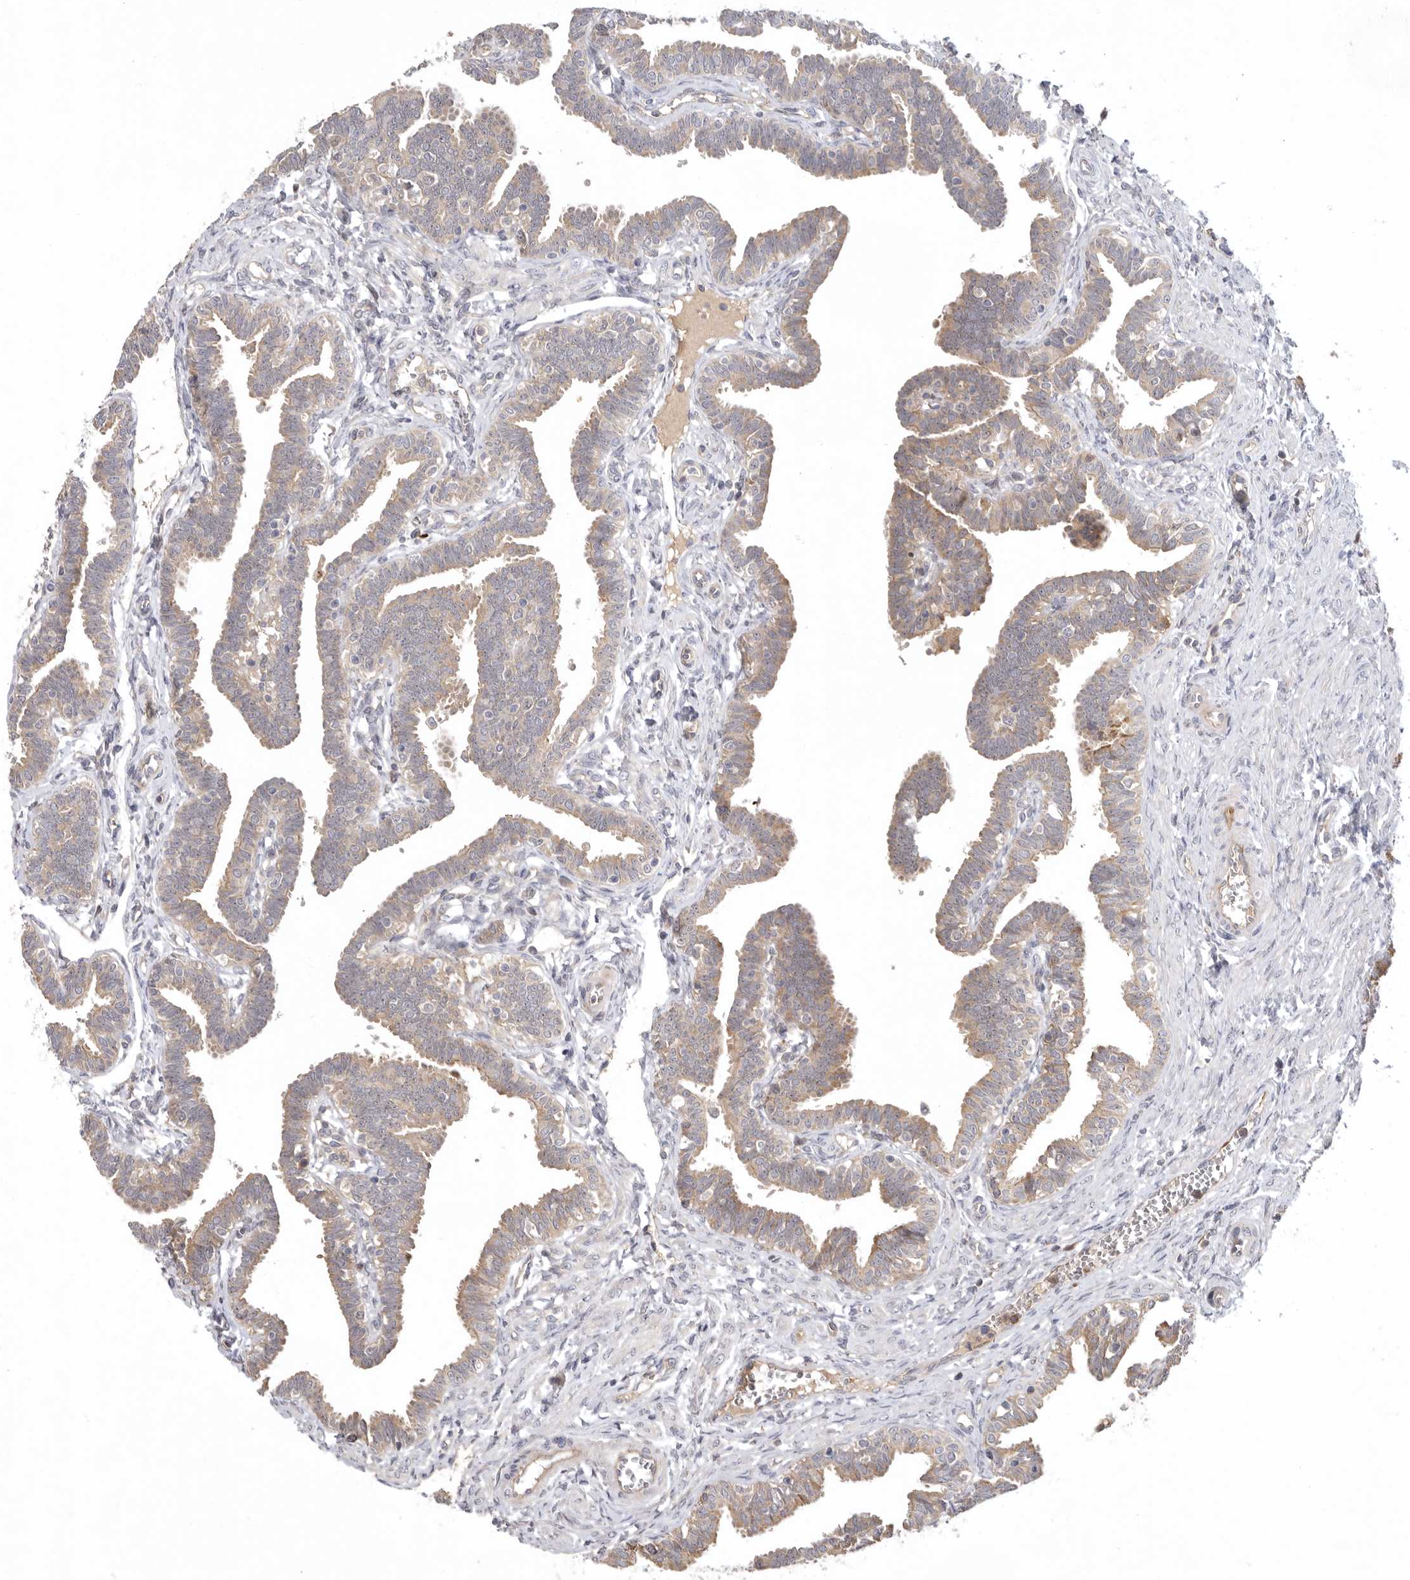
{"staining": {"intensity": "weak", "quantity": ">75%", "location": "cytoplasmic/membranous"}, "tissue": "fallopian tube", "cell_type": "Glandular cells", "image_type": "normal", "snomed": [{"axis": "morphology", "description": "Normal tissue, NOS"}, {"axis": "topography", "description": "Fallopian tube"}, {"axis": "topography", "description": "Ovary"}], "caption": "Immunohistochemical staining of unremarkable human fallopian tube demonstrates weak cytoplasmic/membranous protein staining in about >75% of glandular cells. The staining was performed using DAB (3,3'-diaminobenzidine), with brown indicating positive protein expression. Nuclei are stained blue with hematoxylin.", "gene": "KIF2B", "patient": {"sex": "female", "age": 23}}